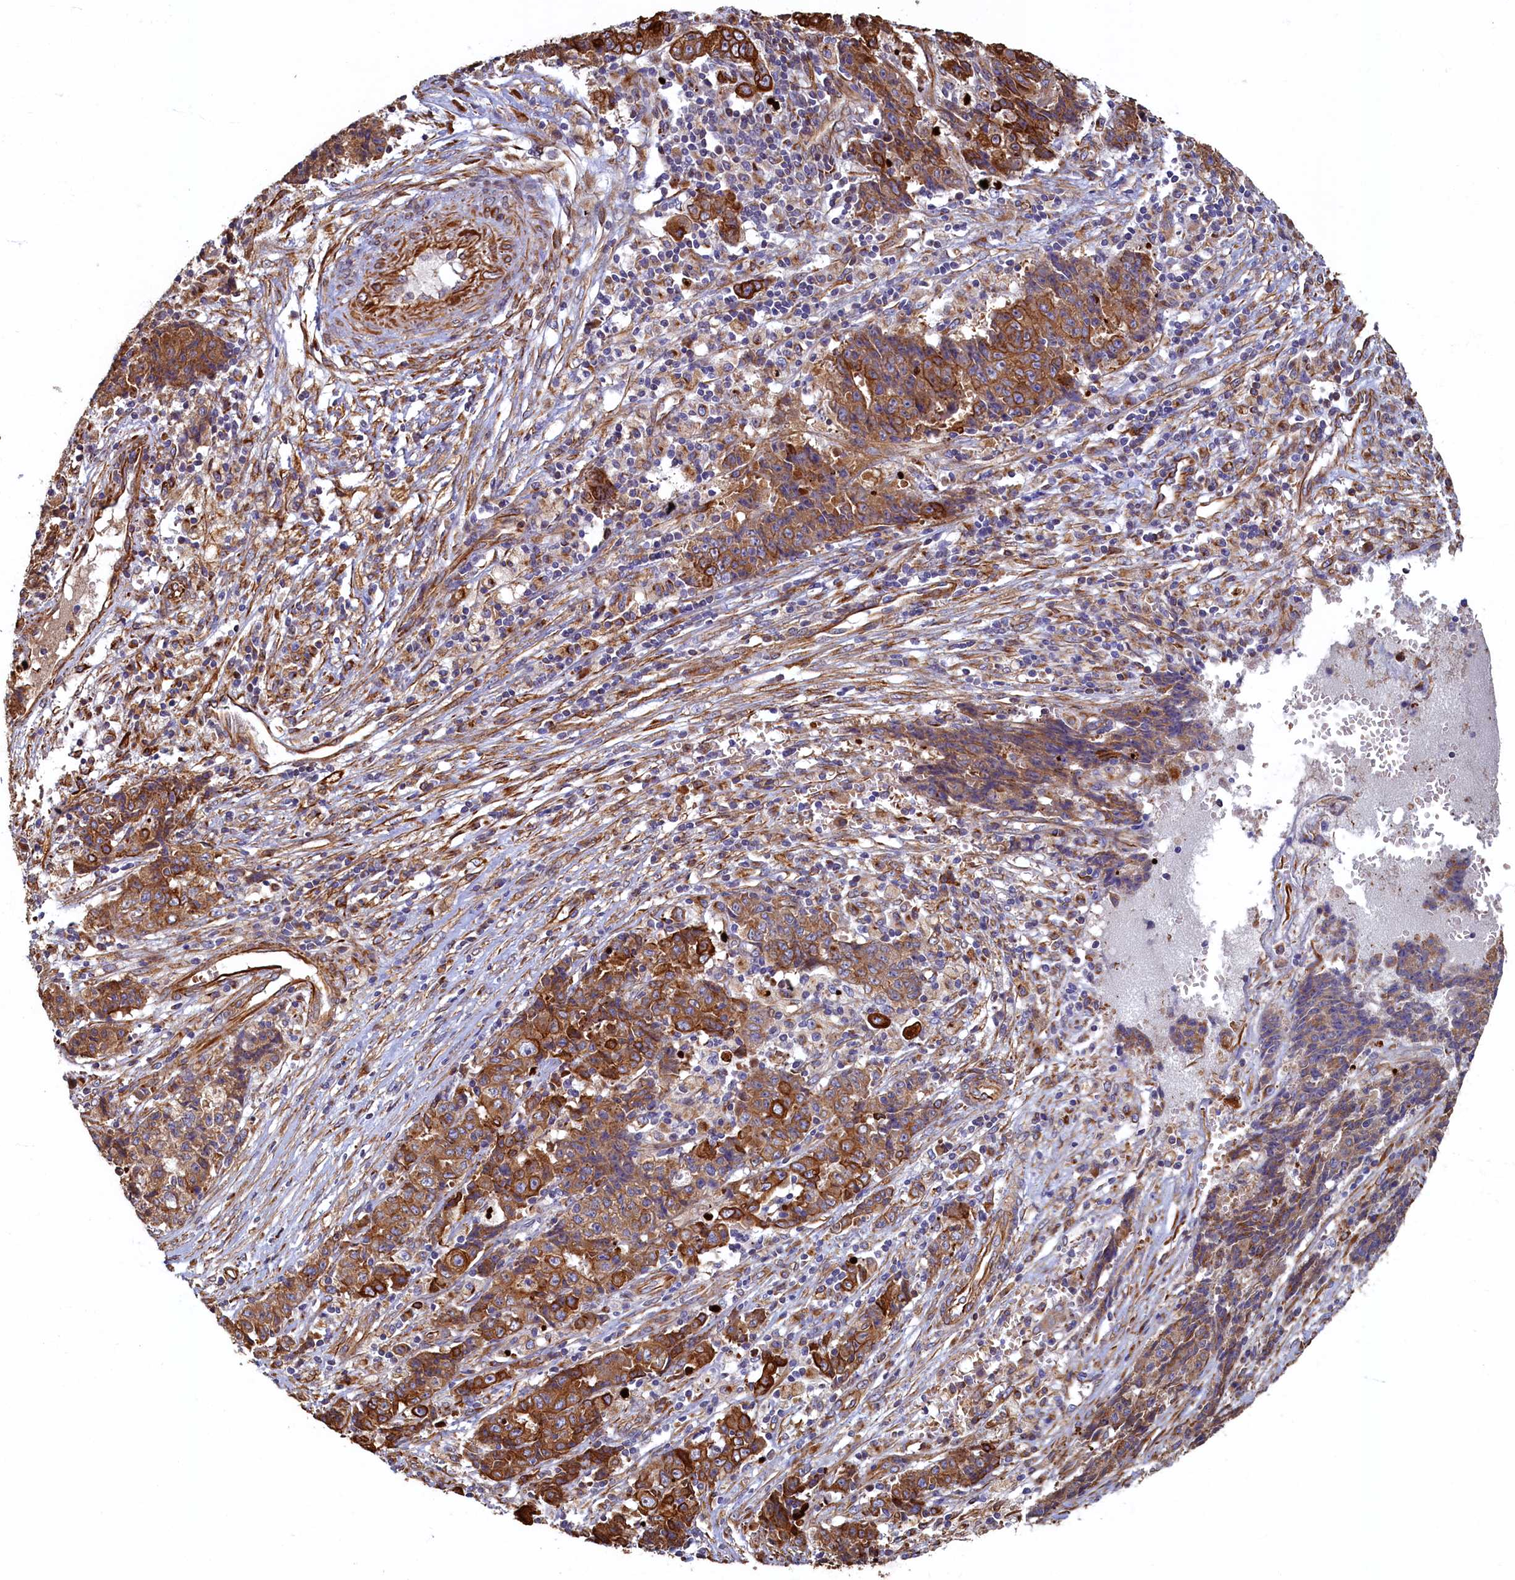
{"staining": {"intensity": "strong", "quantity": "25%-75%", "location": "cytoplasmic/membranous"}, "tissue": "ovarian cancer", "cell_type": "Tumor cells", "image_type": "cancer", "snomed": [{"axis": "morphology", "description": "Carcinoma, endometroid"}, {"axis": "topography", "description": "Ovary"}], "caption": "A photomicrograph showing strong cytoplasmic/membranous staining in approximately 25%-75% of tumor cells in ovarian cancer (endometroid carcinoma), as visualized by brown immunohistochemical staining.", "gene": "LRRC57", "patient": {"sex": "female", "age": 42}}